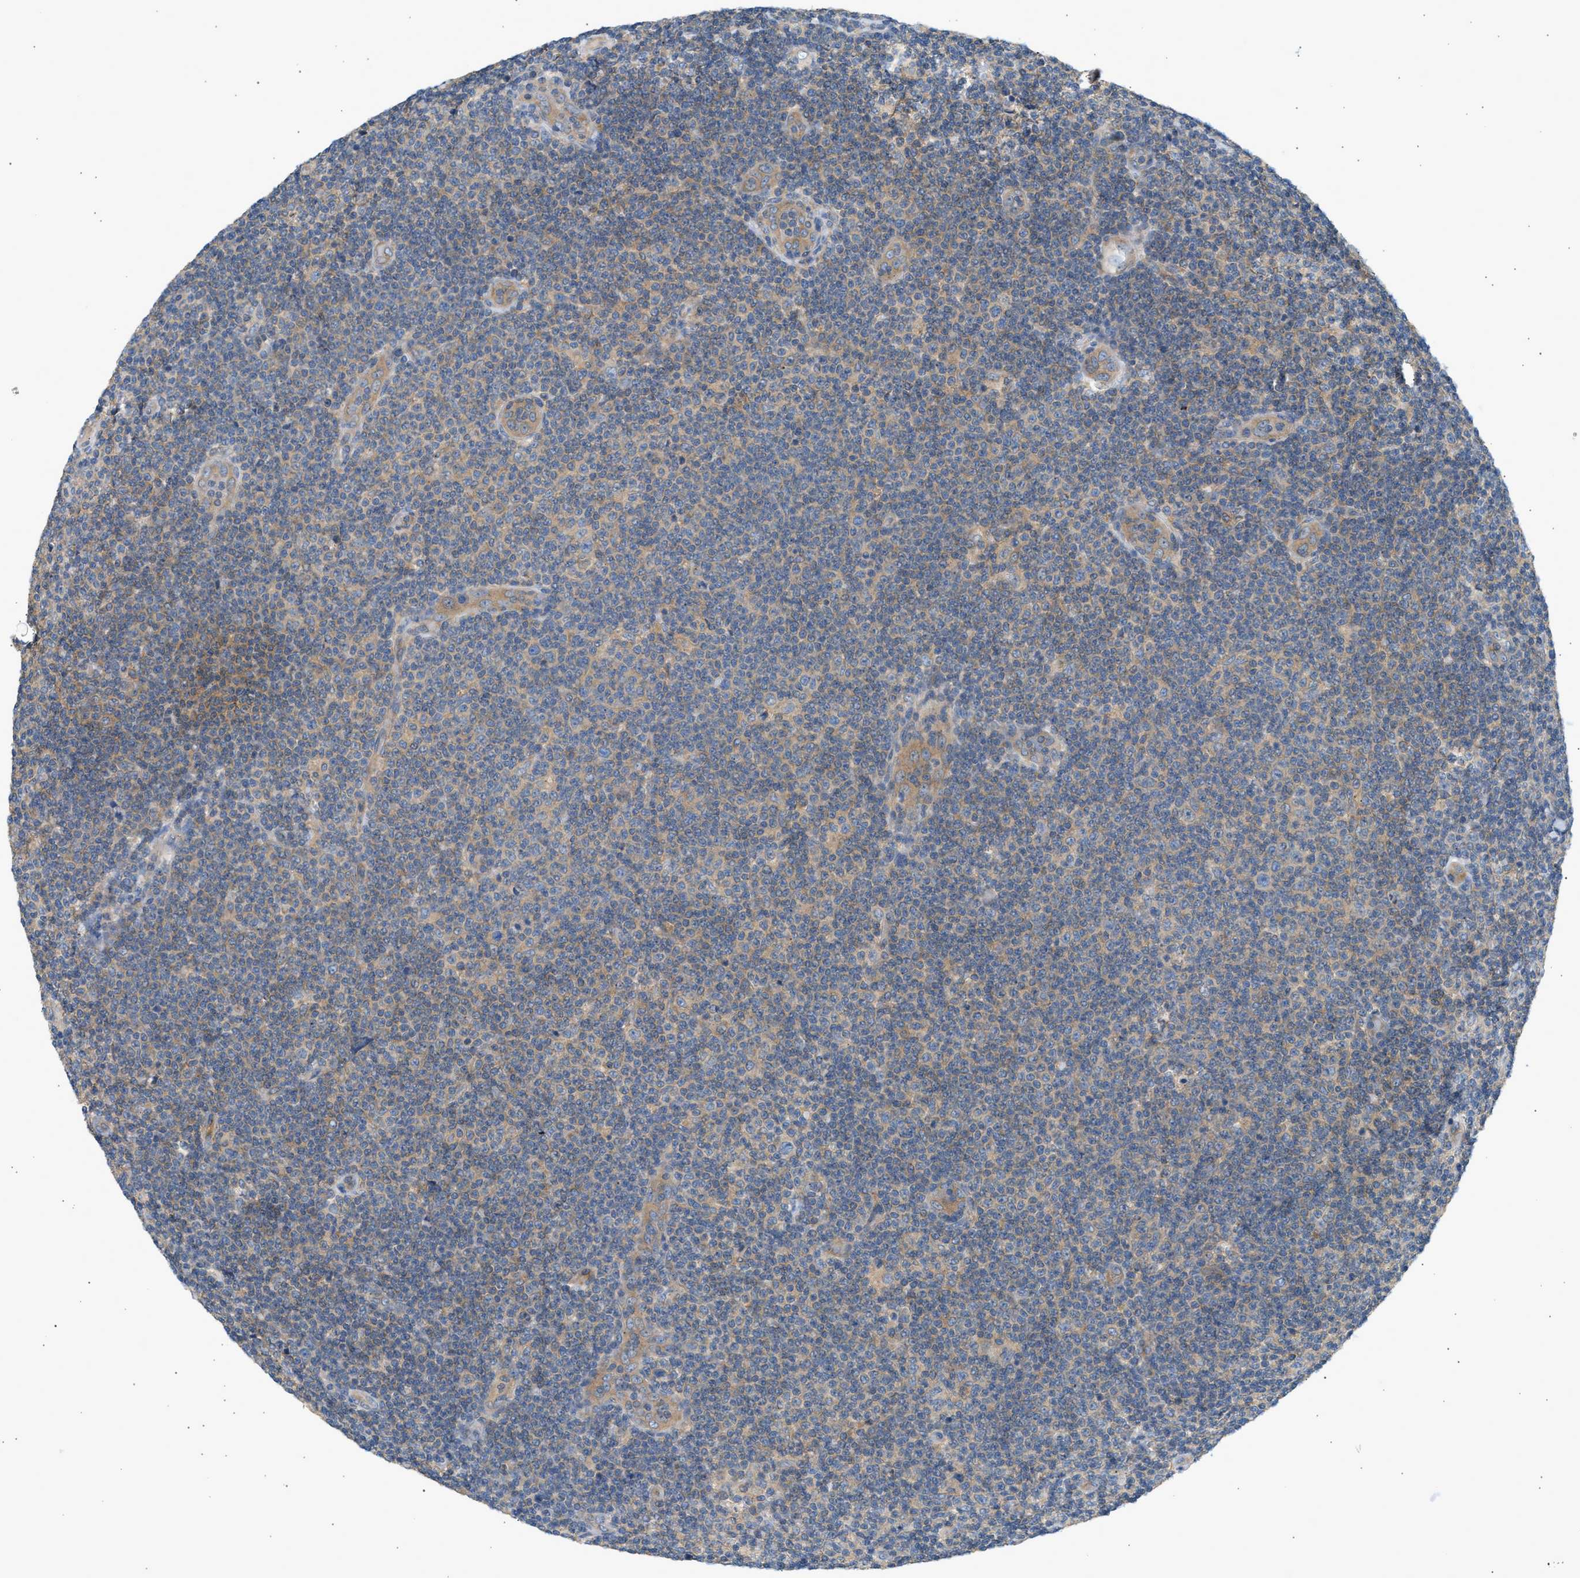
{"staining": {"intensity": "weak", "quantity": "25%-75%", "location": "cytoplasmic/membranous"}, "tissue": "lymphoma", "cell_type": "Tumor cells", "image_type": "cancer", "snomed": [{"axis": "morphology", "description": "Malignant lymphoma, non-Hodgkin's type, Low grade"}, {"axis": "topography", "description": "Lymph node"}], "caption": "A brown stain highlights weak cytoplasmic/membranous expression of a protein in human lymphoma tumor cells.", "gene": "PAFAH1B1", "patient": {"sex": "male", "age": 83}}